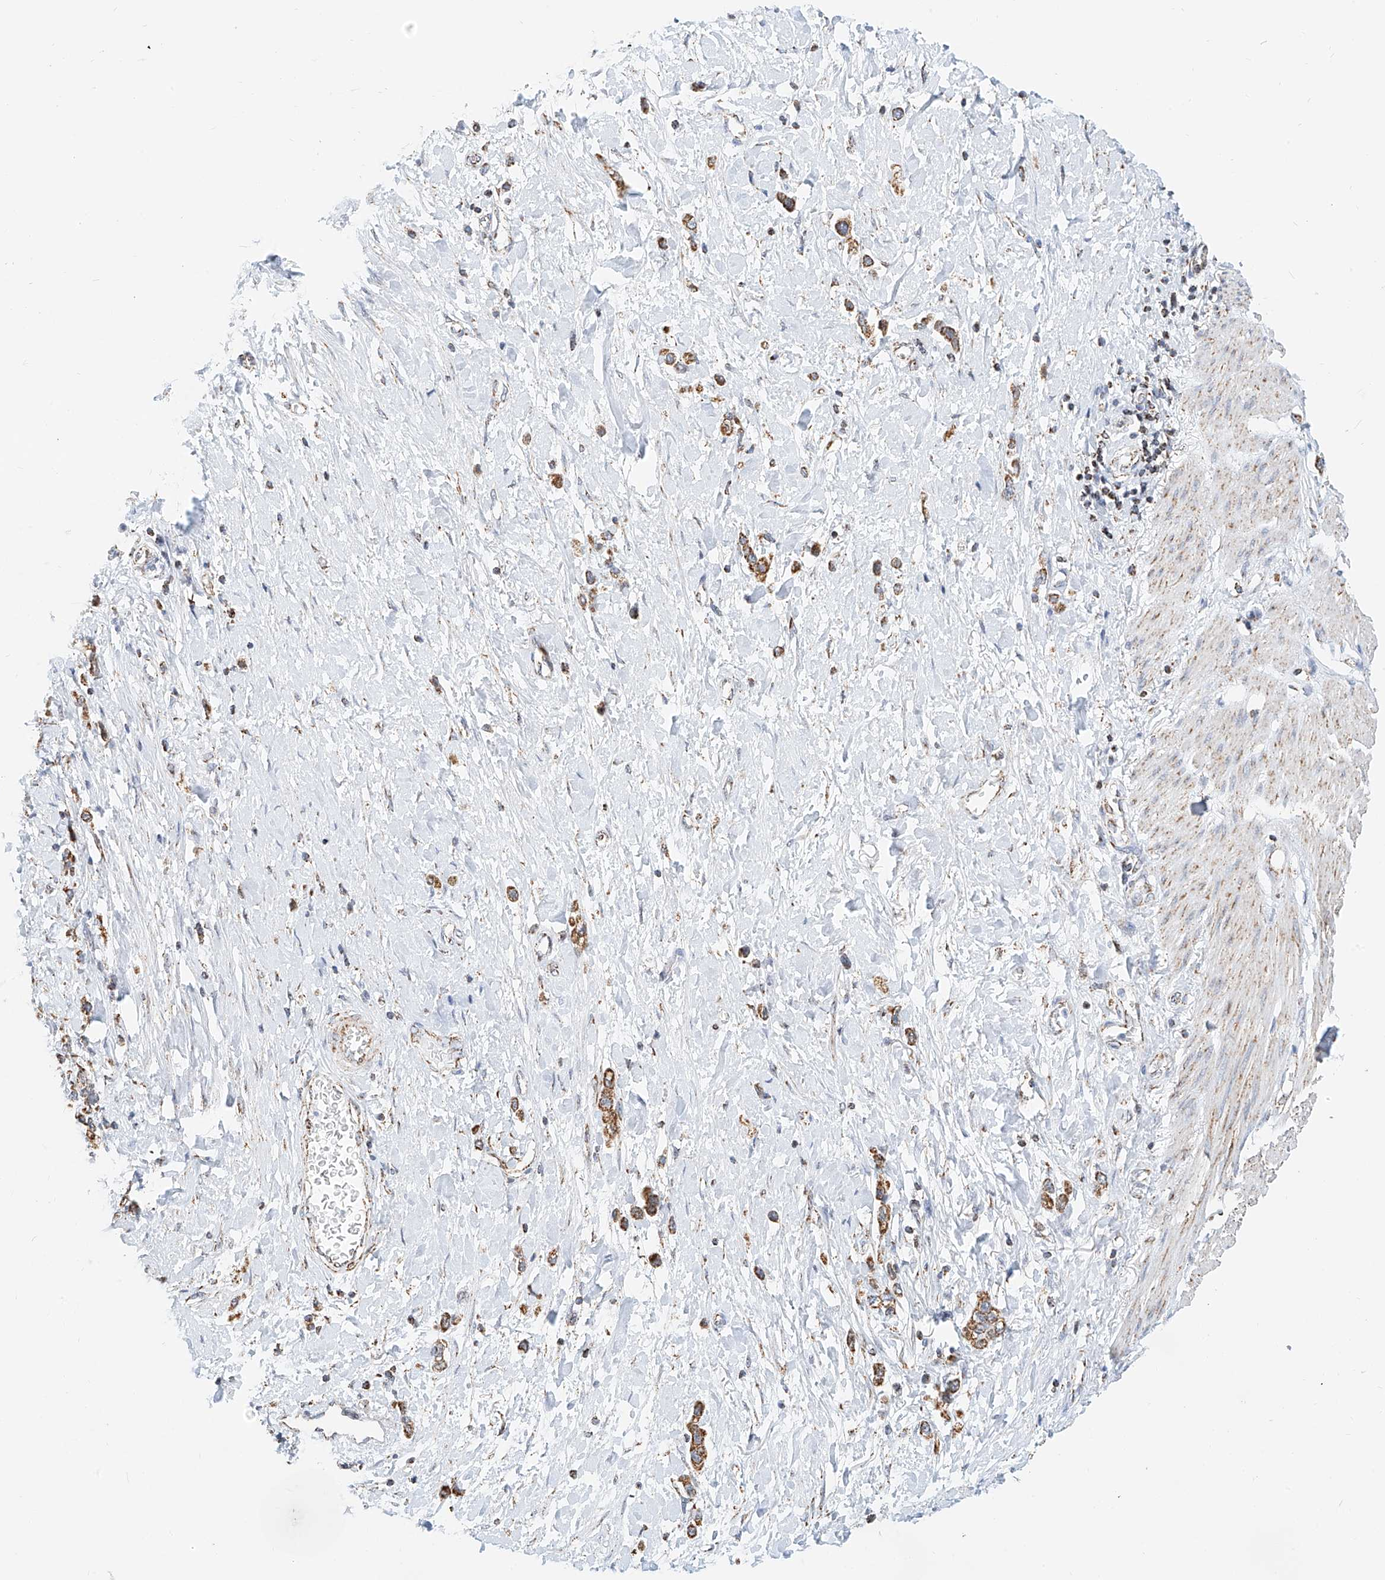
{"staining": {"intensity": "moderate", "quantity": ">75%", "location": "cytoplasmic/membranous"}, "tissue": "stomach cancer", "cell_type": "Tumor cells", "image_type": "cancer", "snomed": [{"axis": "morphology", "description": "Adenocarcinoma, NOS"}, {"axis": "topography", "description": "Stomach"}], "caption": "Approximately >75% of tumor cells in stomach adenocarcinoma display moderate cytoplasmic/membranous protein staining as visualized by brown immunohistochemical staining.", "gene": "NALCN", "patient": {"sex": "female", "age": 65}}